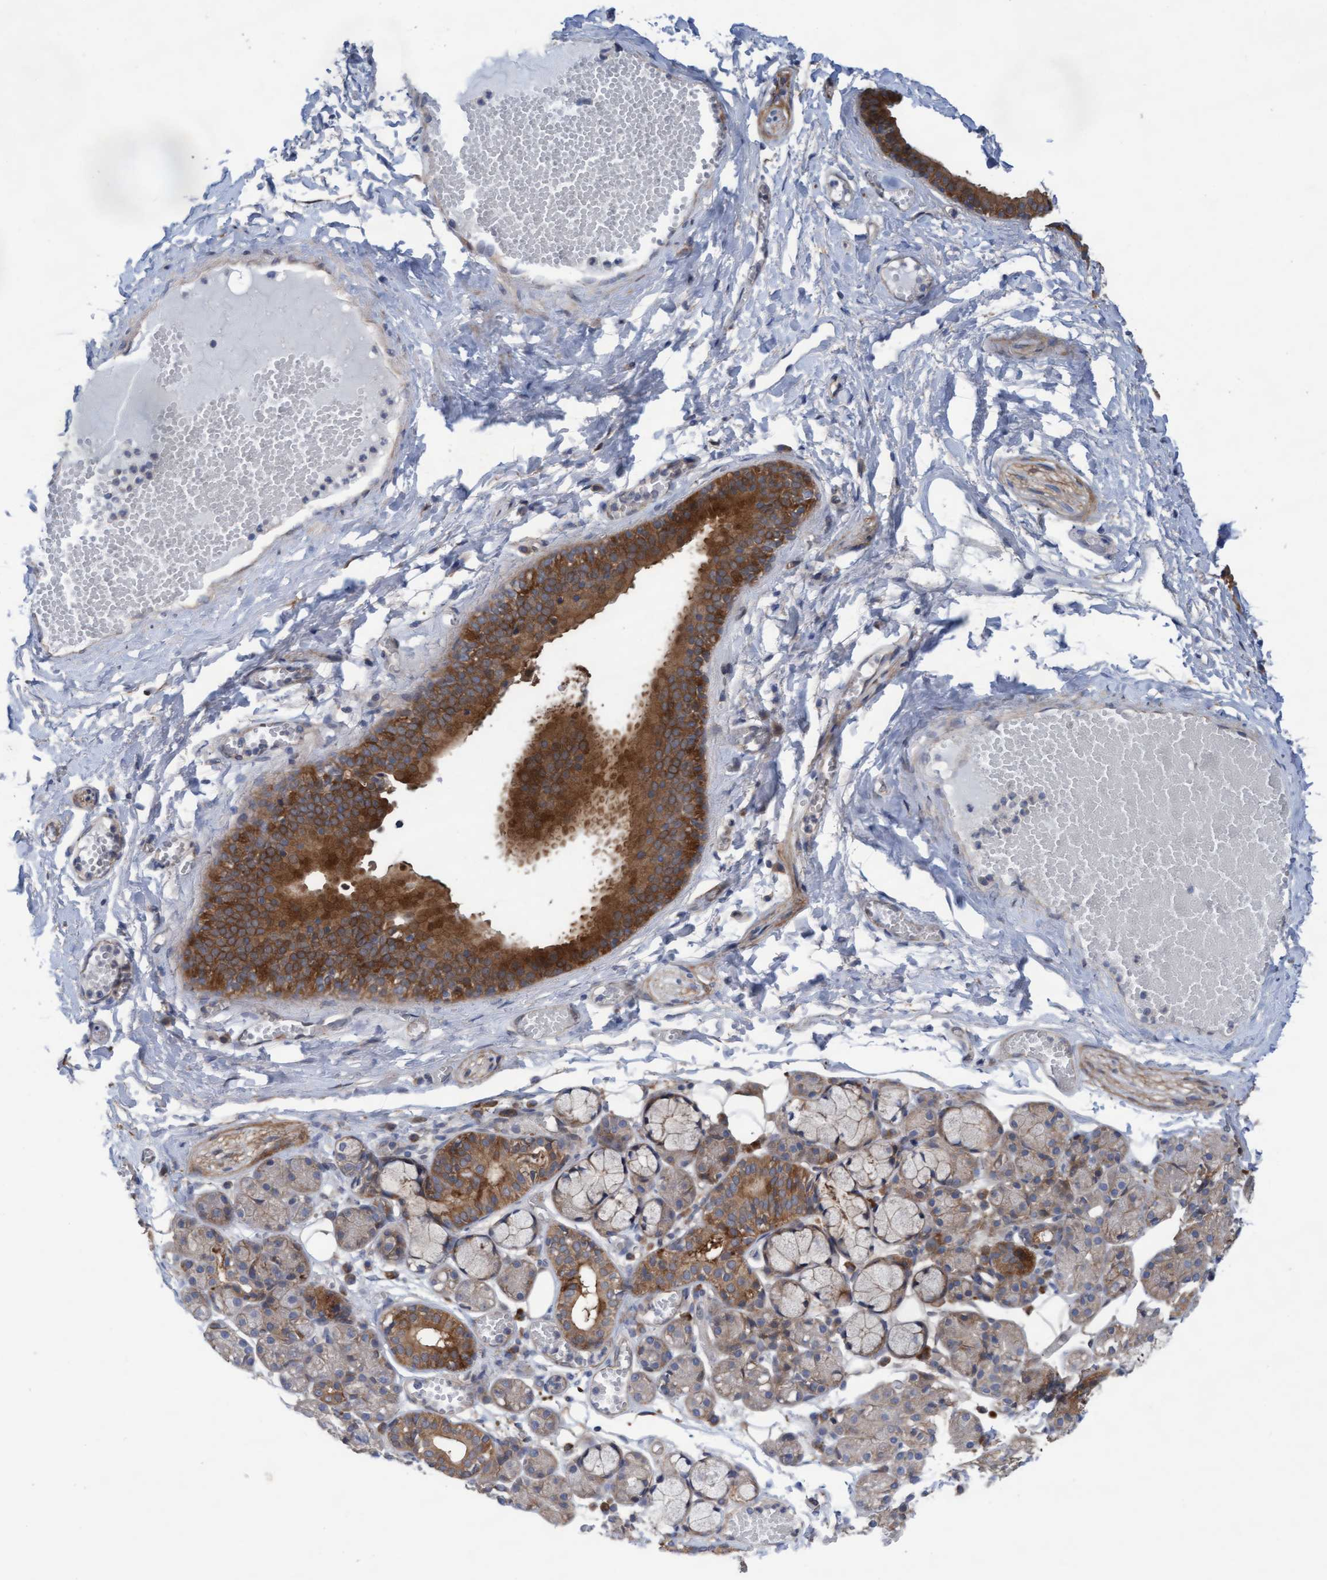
{"staining": {"intensity": "strong", "quantity": "<25%", "location": "cytoplasmic/membranous"}, "tissue": "salivary gland", "cell_type": "Glandular cells", "image_type": "normal", "snomed": [{"axis": "morphology", "description": "Normal tissue, NOS"}, {"axis": "topography", "description": "Salivary gland"}], "caption": "Immunohistochemical staining of unremarkable human salivary gland shows <25% levels of strong cytoplasmic/membranous protein positivity in about <25% of glandular cells. (brown staining indicates protein expression, while blue staining denotes nuclei).", "gene": "PLCD1", "patient": {"sex": "male", "age": 63}}